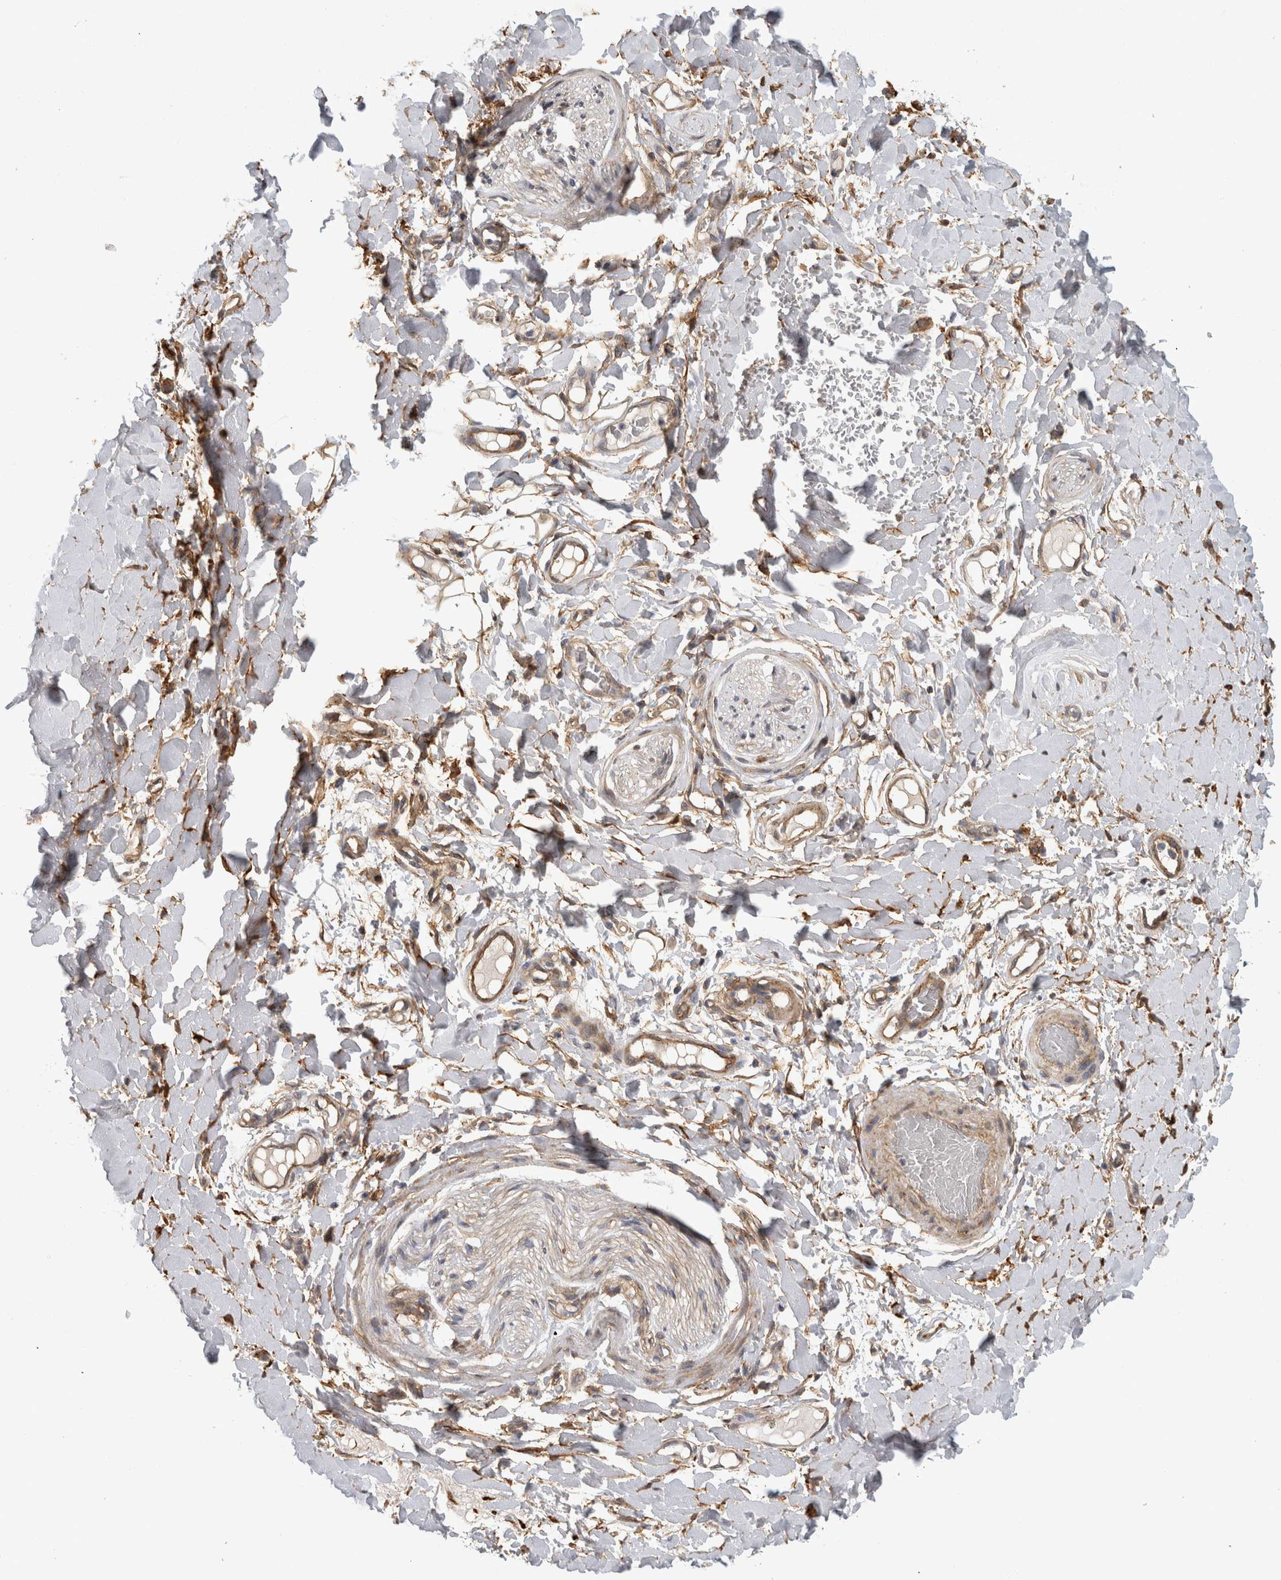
{"staining": {"intensity": "negative", "quantity": "none", "location": "none"}, "tissue": "adipose tissue", "cell_type": "Adipocytes", "image_type": "normal", "snomed": [{"axis": "morphology", "description": "Normal tissue, NOS"}, {"axis": "morphology", "description": "Adenocarcinoma, NOS"}, {"axis": "topography", "description": "Esophagus"}], "caption": "Immunohistochemical staining of benign adipose tissue displays no significant staining in adipocytes. The staining is performed using DAB (3,3'-diaminobenzidine) brown chromogen with nuclei counter-stained in using hematoxylin.", "gene": "RECK", "patient": {"sex": "male", "age": 62}}